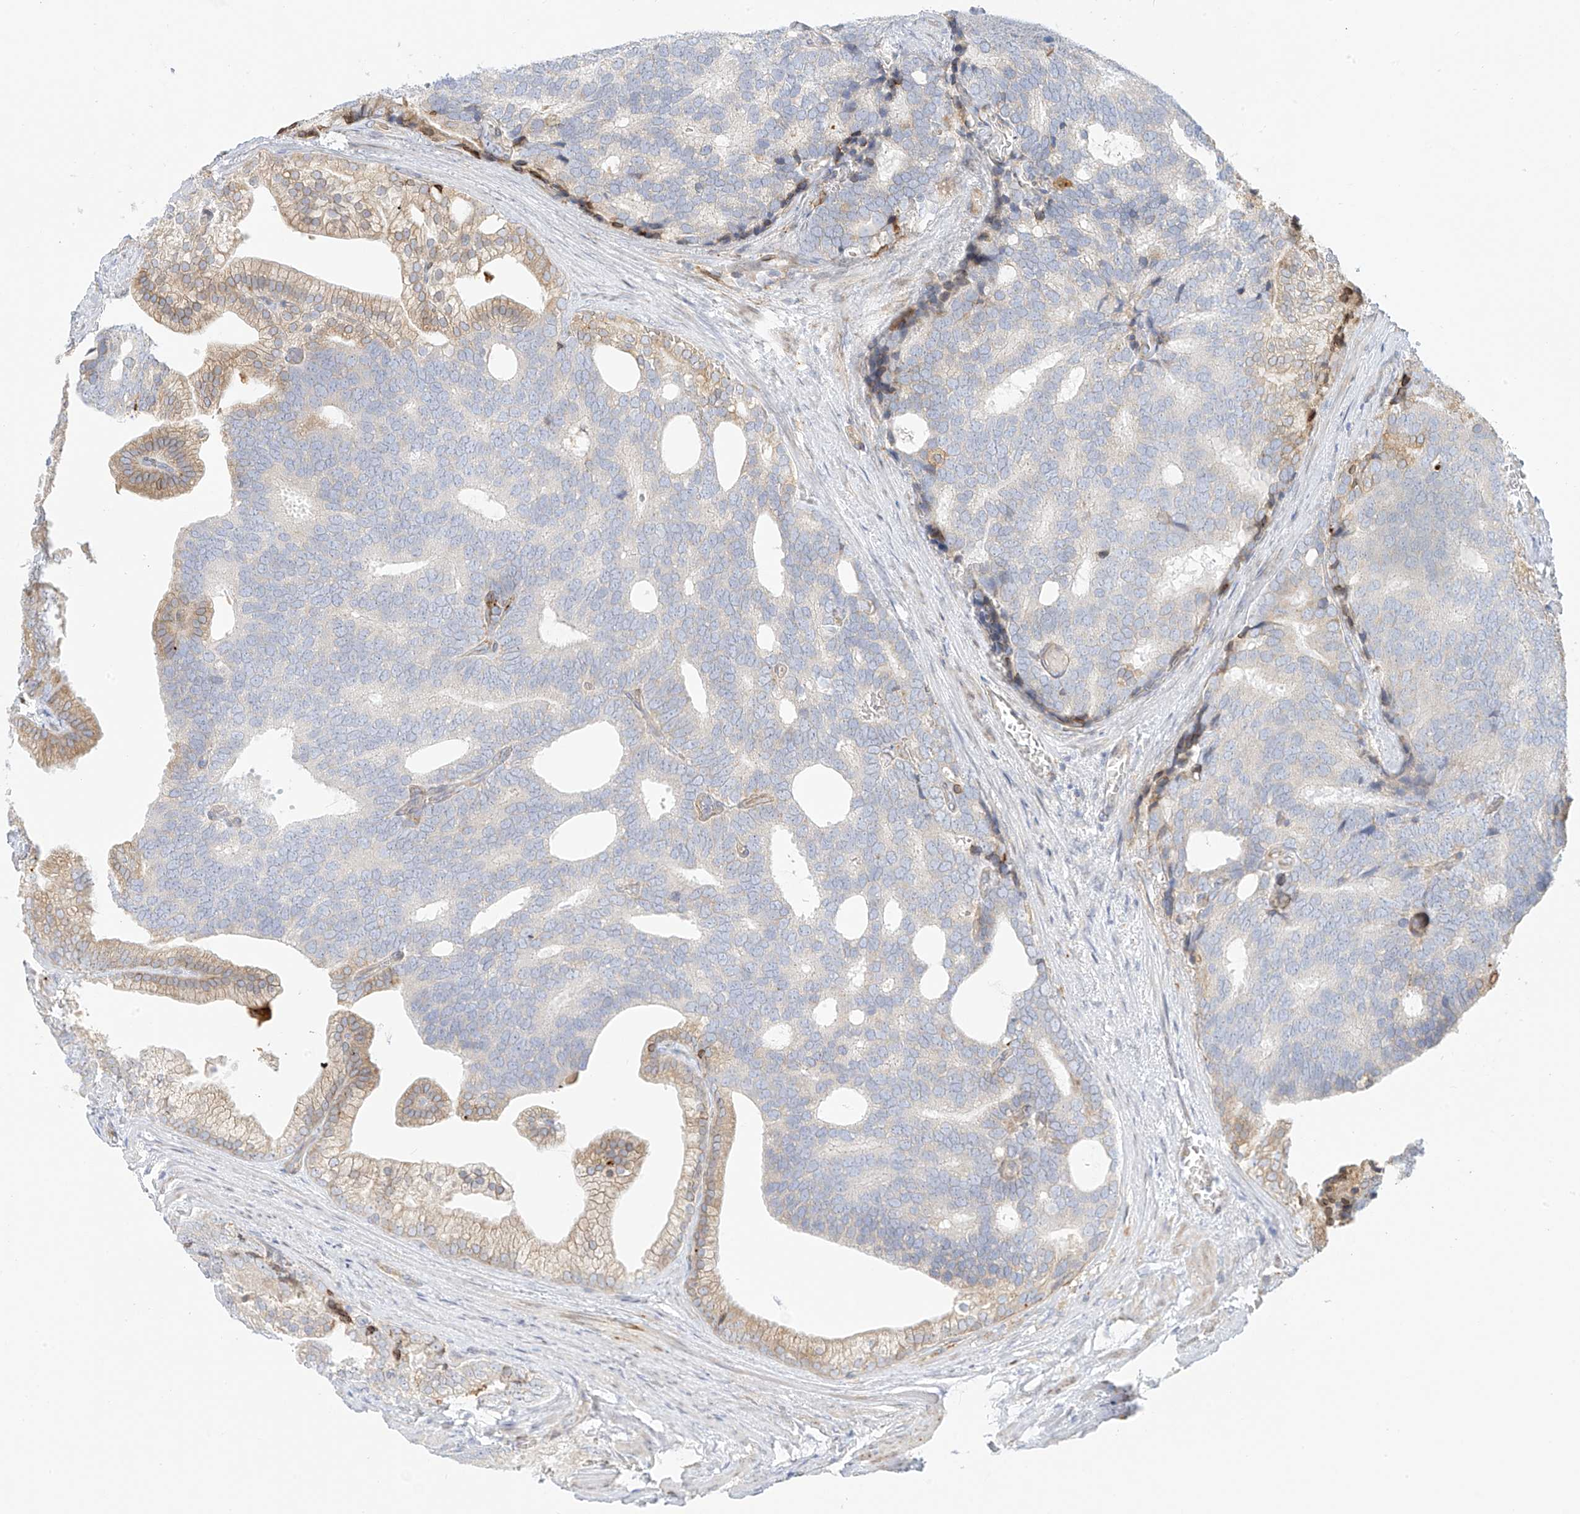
{"staining": {"intensity": "weak", "quantity": "<25%", "location": "cytoplasmic/membranous"}, "tissue": "prostate cancer", "cell_type": "Tumor cells", "image_type": "cancer", "snomed": [{"axis": "morphology", "description": "Adenocarcinoma, Low grade"}, {"axis": "topography", "description": "Prostate"}], "caption": "Immunohistochemical staining of human prostate cancer (adenocarcinoma (low-grade)) exhibits no significant staining in tumor cells.", "gene": "PCYOX1", "patient": {"sex": "male", "age": 71}}